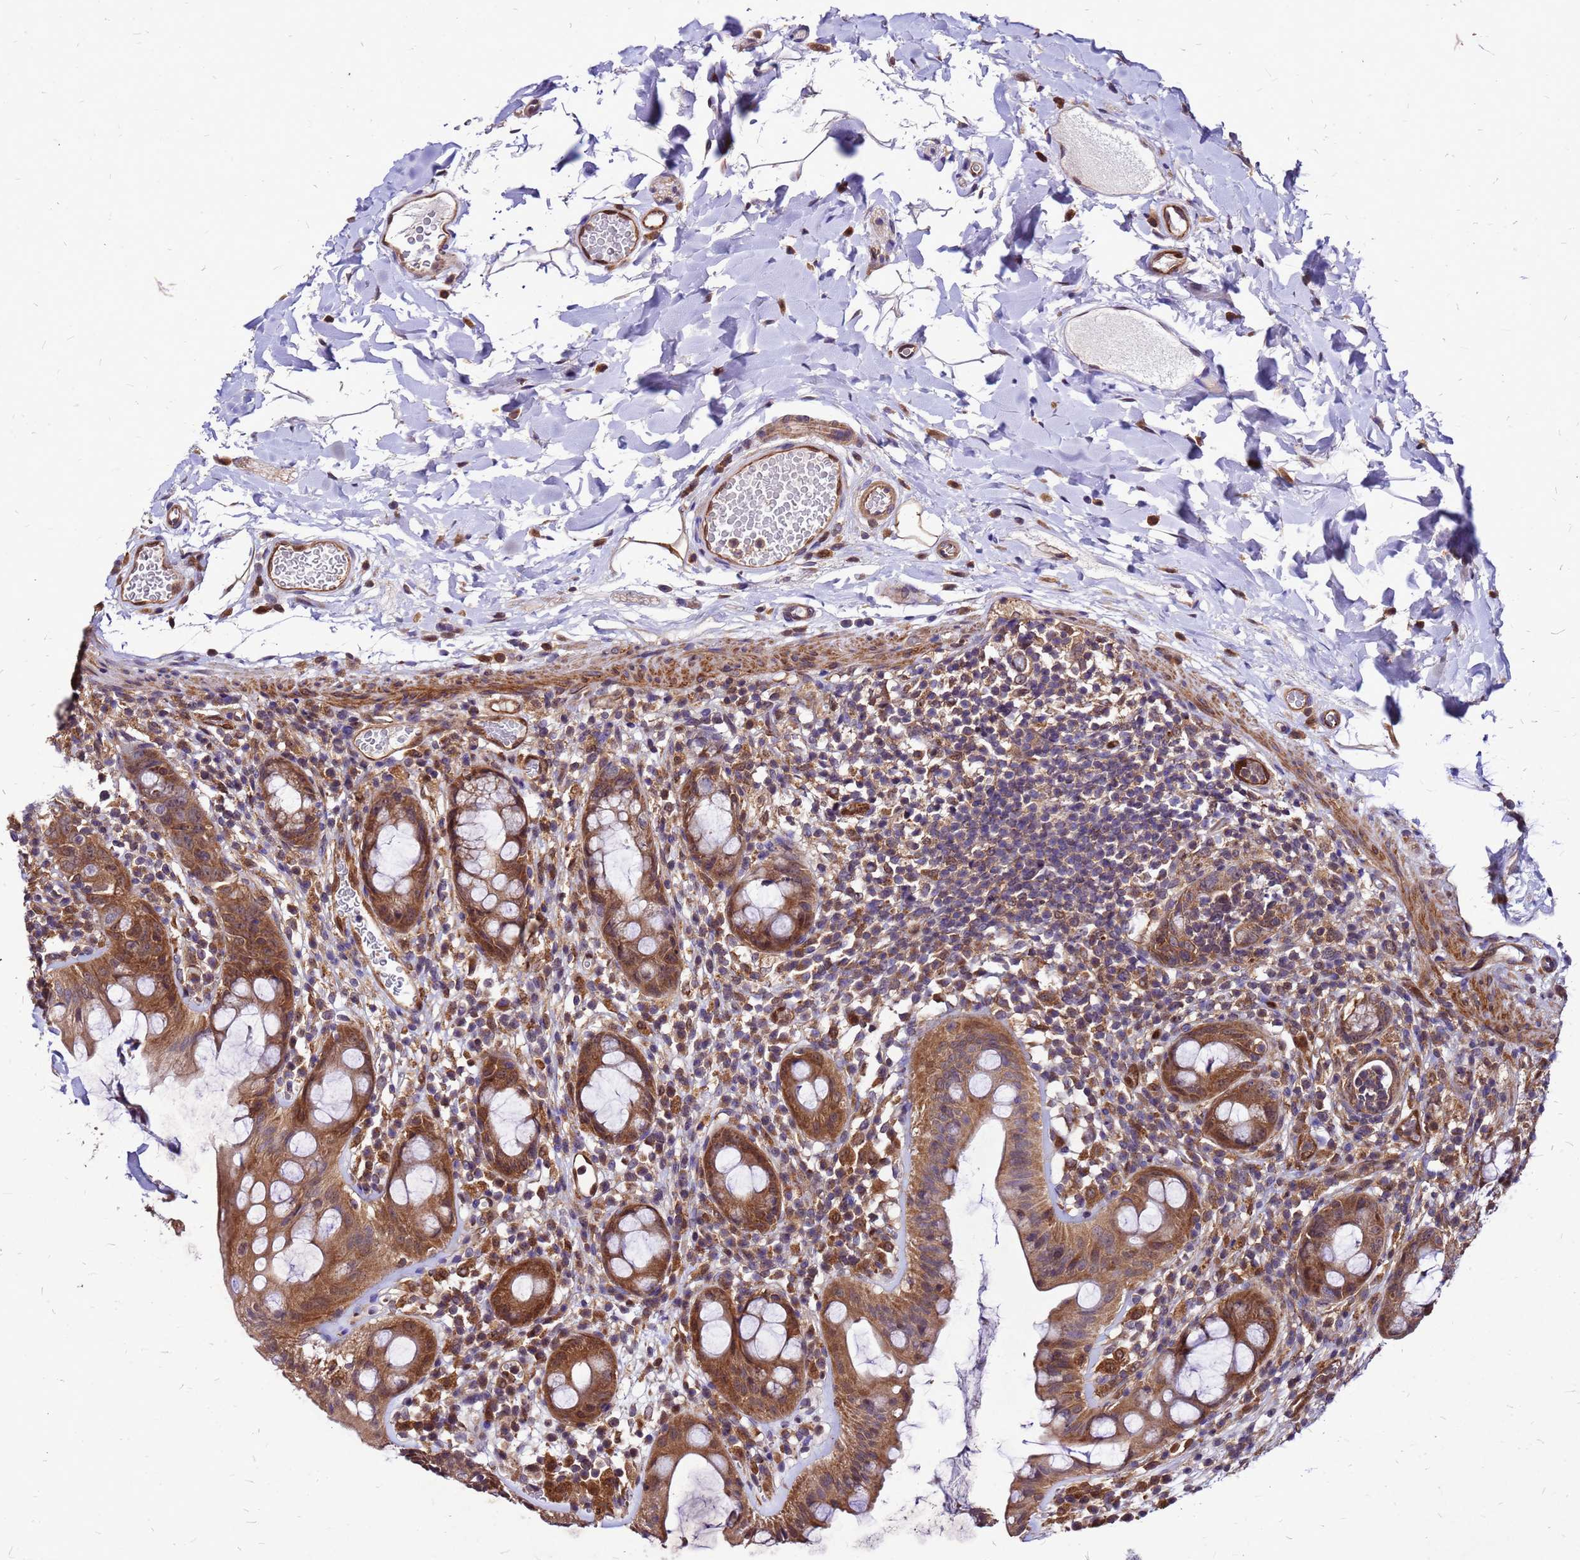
{"staining": {"intensity": "moderate", "quantity": ">75%", "location": "cytoplasmic/membranous"}, "tissue": "rectum", "cell_type": "Glandular cells", "image_type": "normal", "snomed": [{"axis": "morphology", "description": "Normal tissue, NOS"}, {"axis": "topography", "description": "Rectum"}], "caption": "Immunohistochemical staining of normal rectum reveals >75% levels of moderate cytoplasmic/membranous protein staining in about >75% of glandular cells. The staining is performed using DAB (3,3'-diaminobenzidine) brown chromogen to label protein expression. The nuclei are counter-stained blue using hematoxylin.", "gene": "DUSP23", "patient": {"sex": "female", "age": 57}}